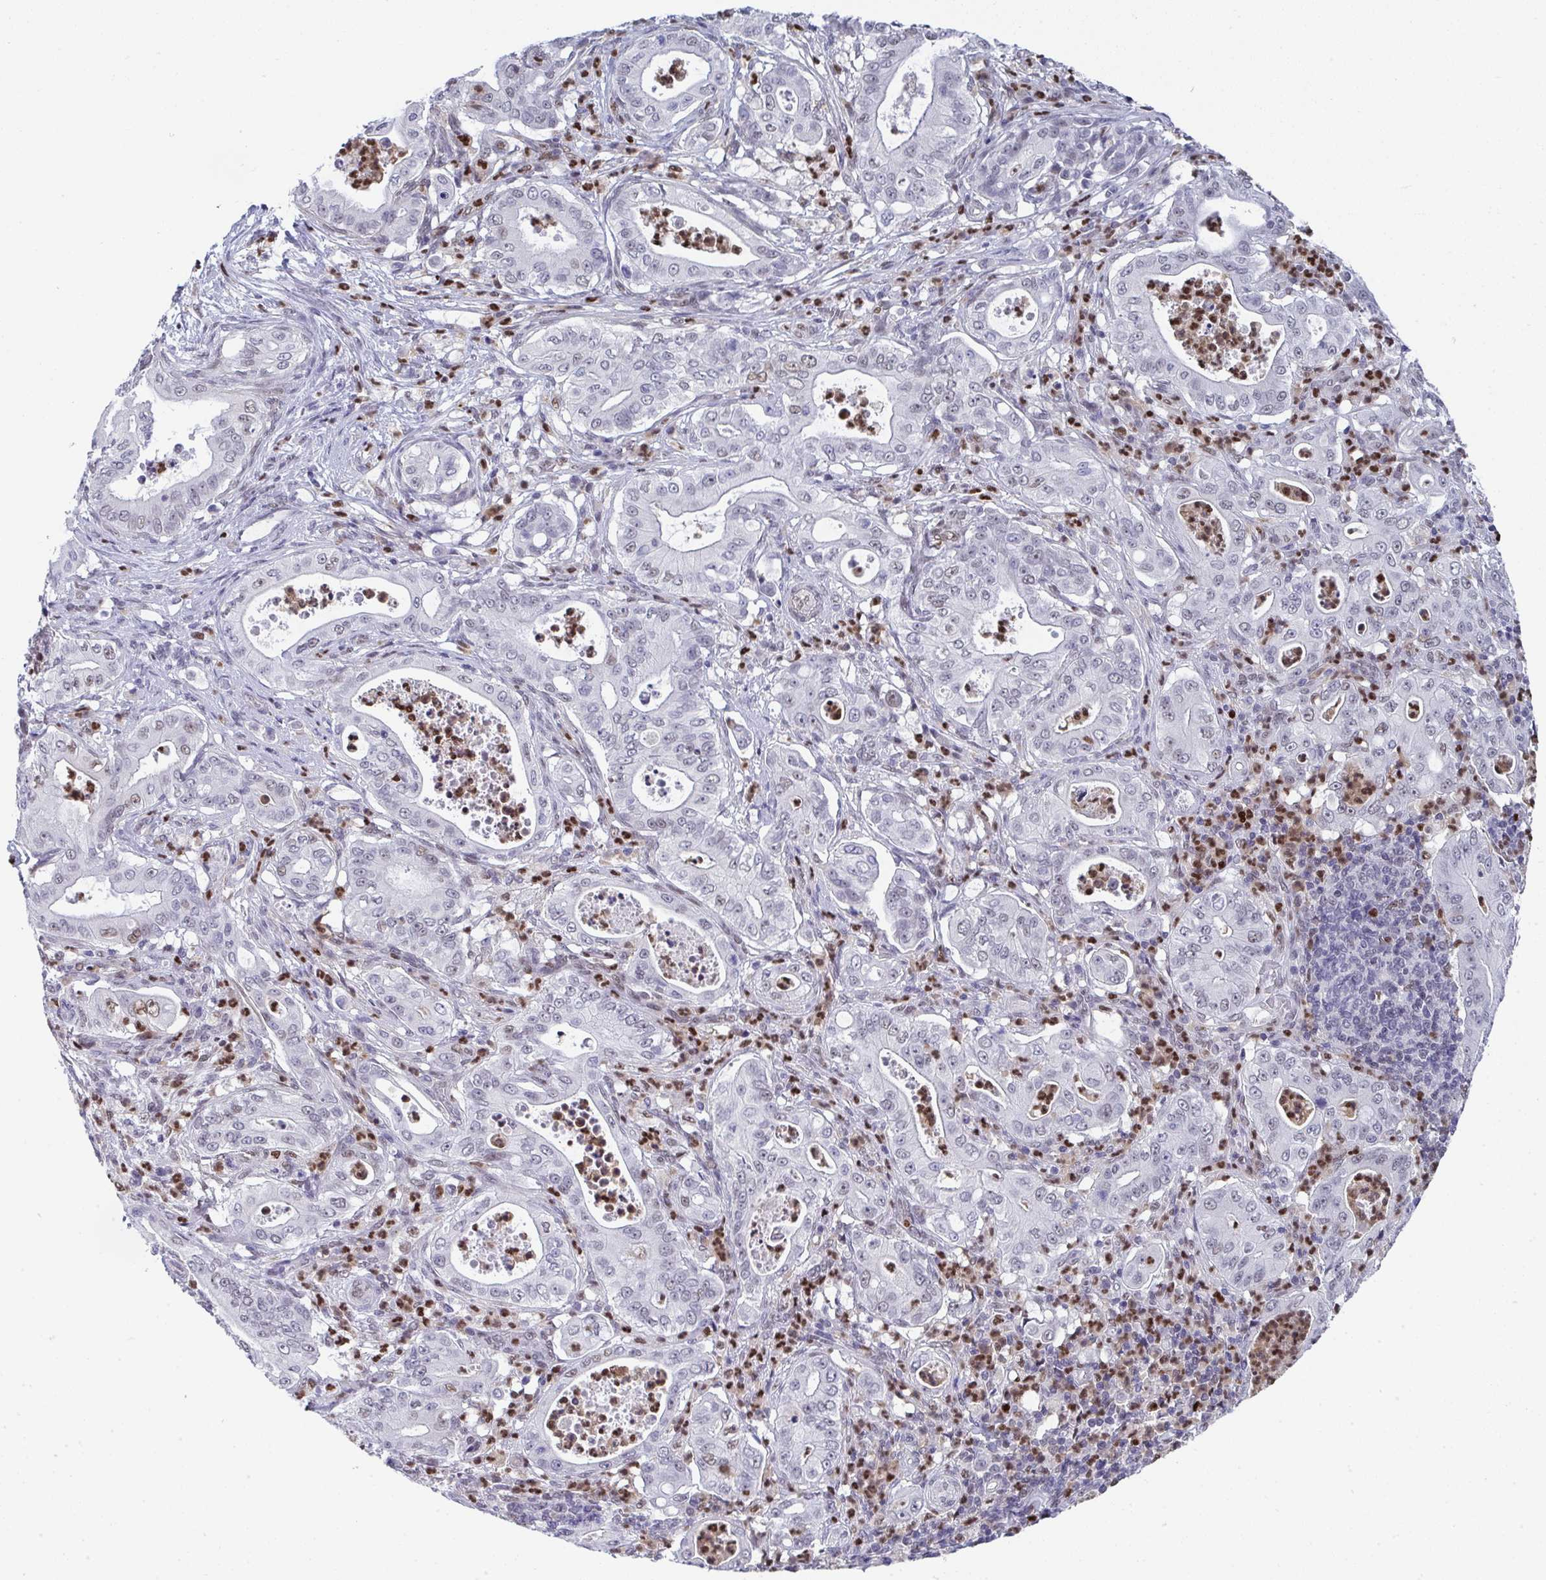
{"staining": {"intensity": "weak", "quantity": "<25%", "location": "nuclear"}, "tissue": "pancreatic cancer", "cell_type": "Tumor cells", "image_type": "cancer", "snomed": [{"axis": "morphology", "description": "Adenocarcinoma, NOS"}, {"axis": "topography", "description": "Pancreas"}], "caption": "An immunohistochemistry histopathology image of adenocarcinoma (pancreatic) is shown. There is no staining in tumor cells of adenocarcinoma (pancreatic). (Stains: DAB (3,3'-diaminobenzidine) IHC with hematoxylin counter stain, Microscopy: brightfield microscopy at high magnification).", "gene": "JDP2", "patient": {"sex": "male", "age": 71}}